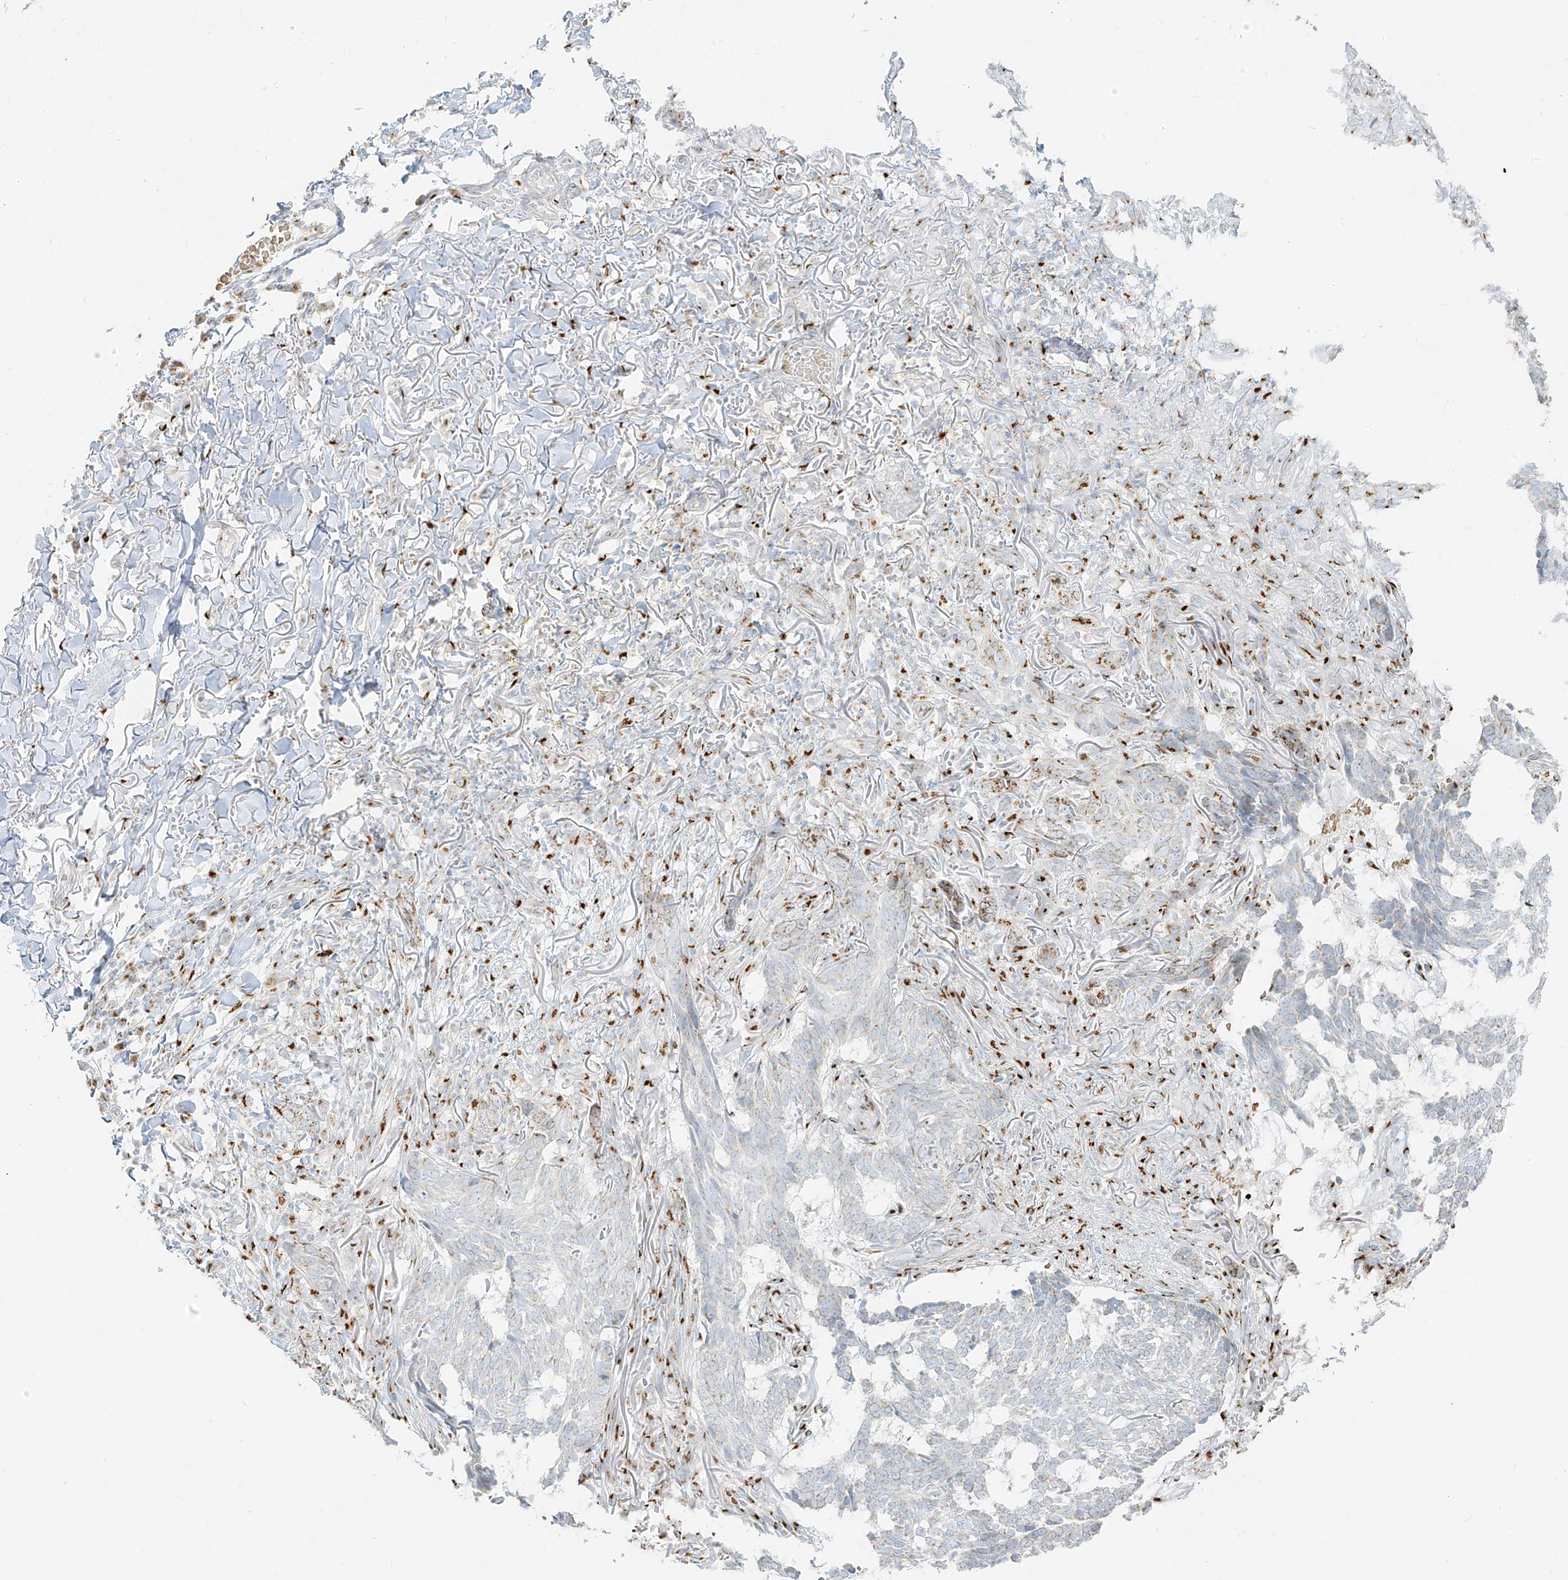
{"staining": {"intensity": "weak", "quantity": "<25%", "location": "cytoplasmic/membranous"}, "tissue": "skin cancer", "cell_type": "Tumor cells", "image_type": "cancer", "snomed": [{"axis": "morphology", "description": "Basal cell carcinoma"}, {"axis": "topography", "description": "Skin"}], "caption": "Micrograph shows no significant protein positivity in tumor cells of skin cancer (basal cell carcinoma). (Stains: DAB immunohistochemistry (IHC) with hematoxylin counter stain, Microscopy: brightfield microscopy at high magnification).", "gene": "TMEM87B", "patient": {"sex": "male", "age": 85}}